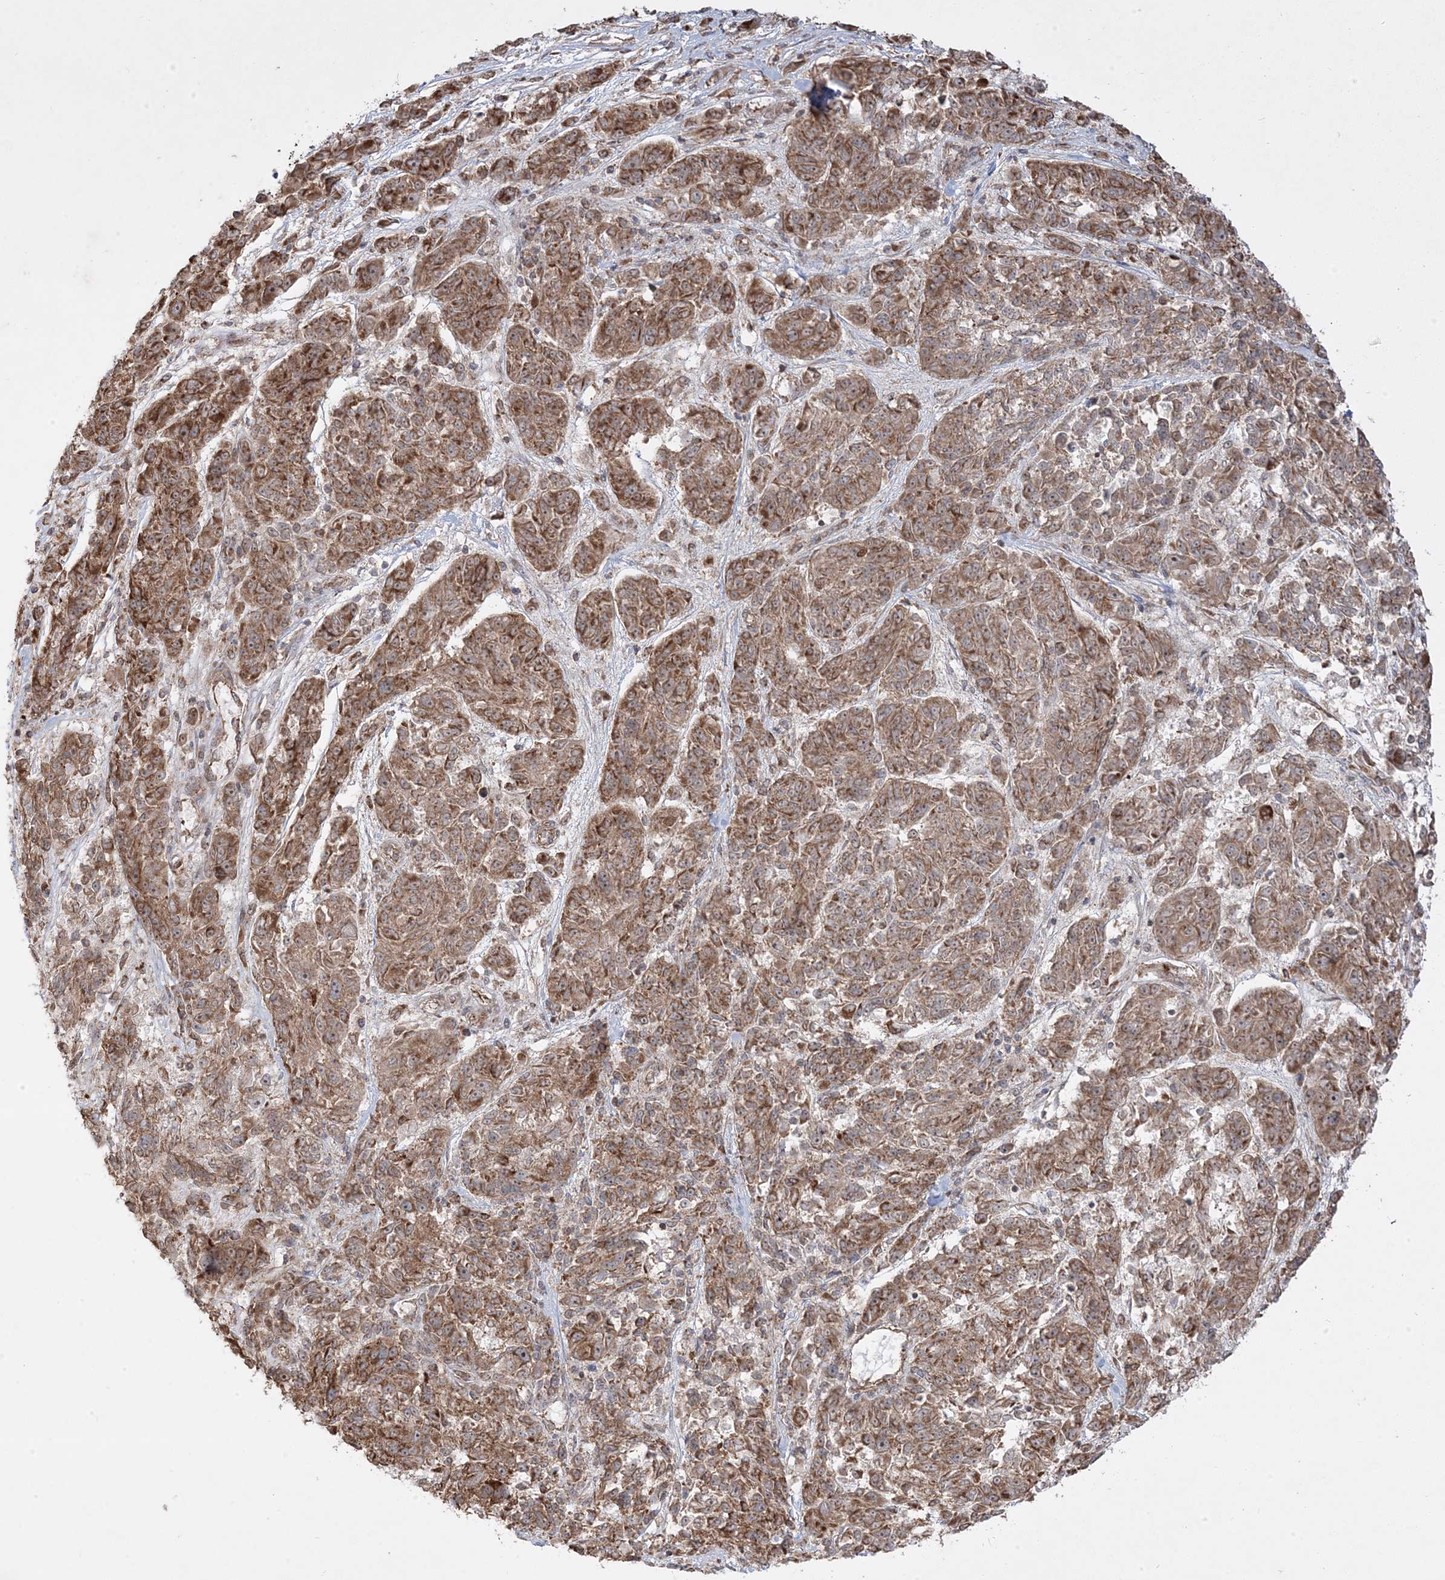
{"staining": {"intensity": "moderate", "quantity": ">75%", "location": "cytoplasmic/membranous"}, "tissue": "melanoma", "cell_type": "Tumor cells", "image_type": "cancer", "snomed": [{"axis": "morphology", "description": "Malignant melanoma, NOS"}, {"axis": "topography", "description": "Skin"}], "caption": "Immunohistochemistry micrograph of melanoma stained for a protein (brown), which reveals medium levels of moderate cytoplasmic/membranous expression in about >75% of tumor cells.", "gene": "CLUAP1", "patient": {"sex": "male", "age": 53}}